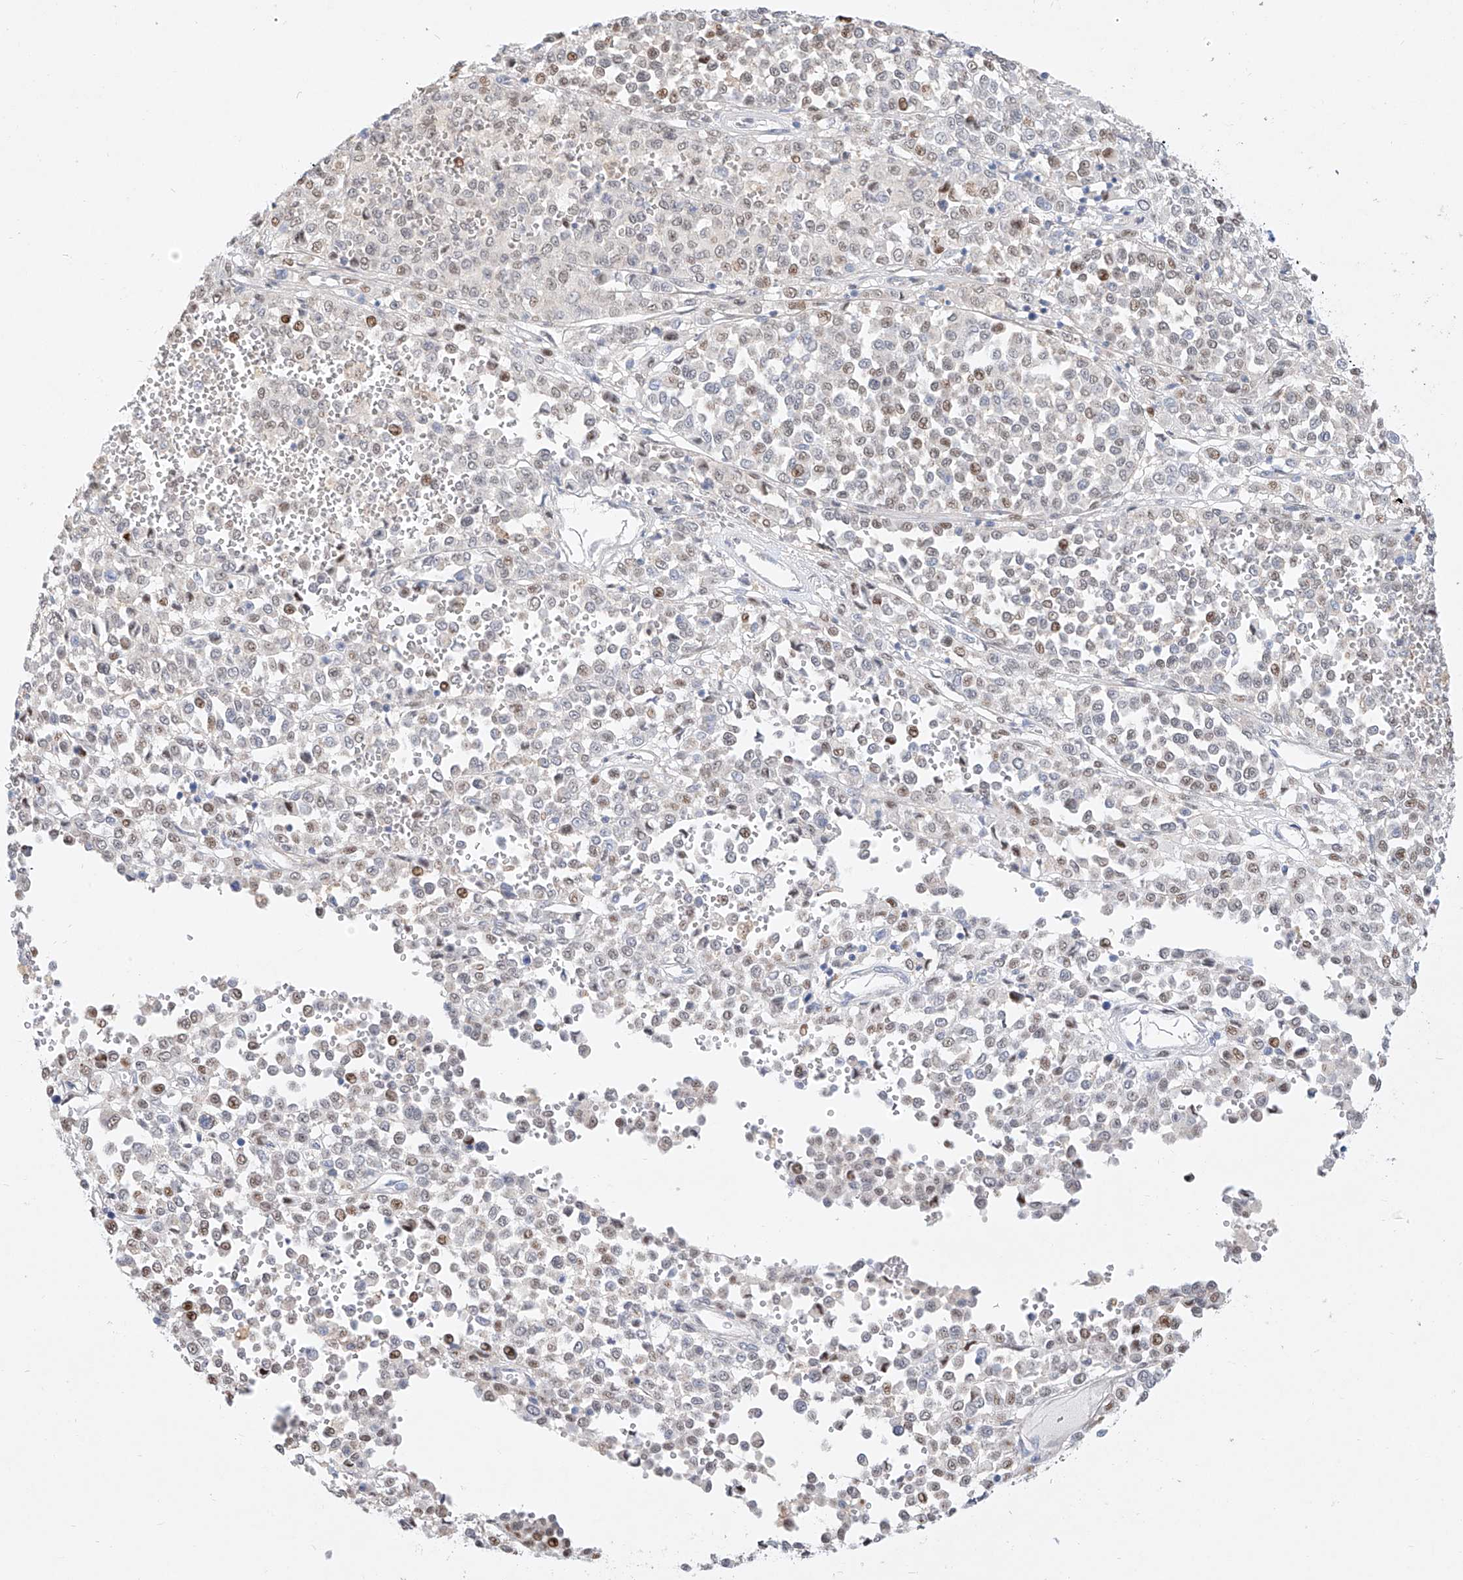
{"staining": {"intensity": "moderate", "quantity": "<25%", "location": "nuclear"}, "tissue": "melanoma", "cell_type": "Tumor cells", "image_type": "cancer", "snomed": [{"axis": "morphology", "description": "Malignant melanoma, Metastatic site"}, {"axis": "topography", "description": "Pancreas"}], "caption": "Immunohistochemical staining of human malignant melanoma (metastatic site) reveals moderate nuclear protein staining in about <25% of tumor cells. (DAB = brown stain, brightfield microscopy at high magnification).", "gene": "SNU13", "patient": {"sex": "female", "age": 30}}